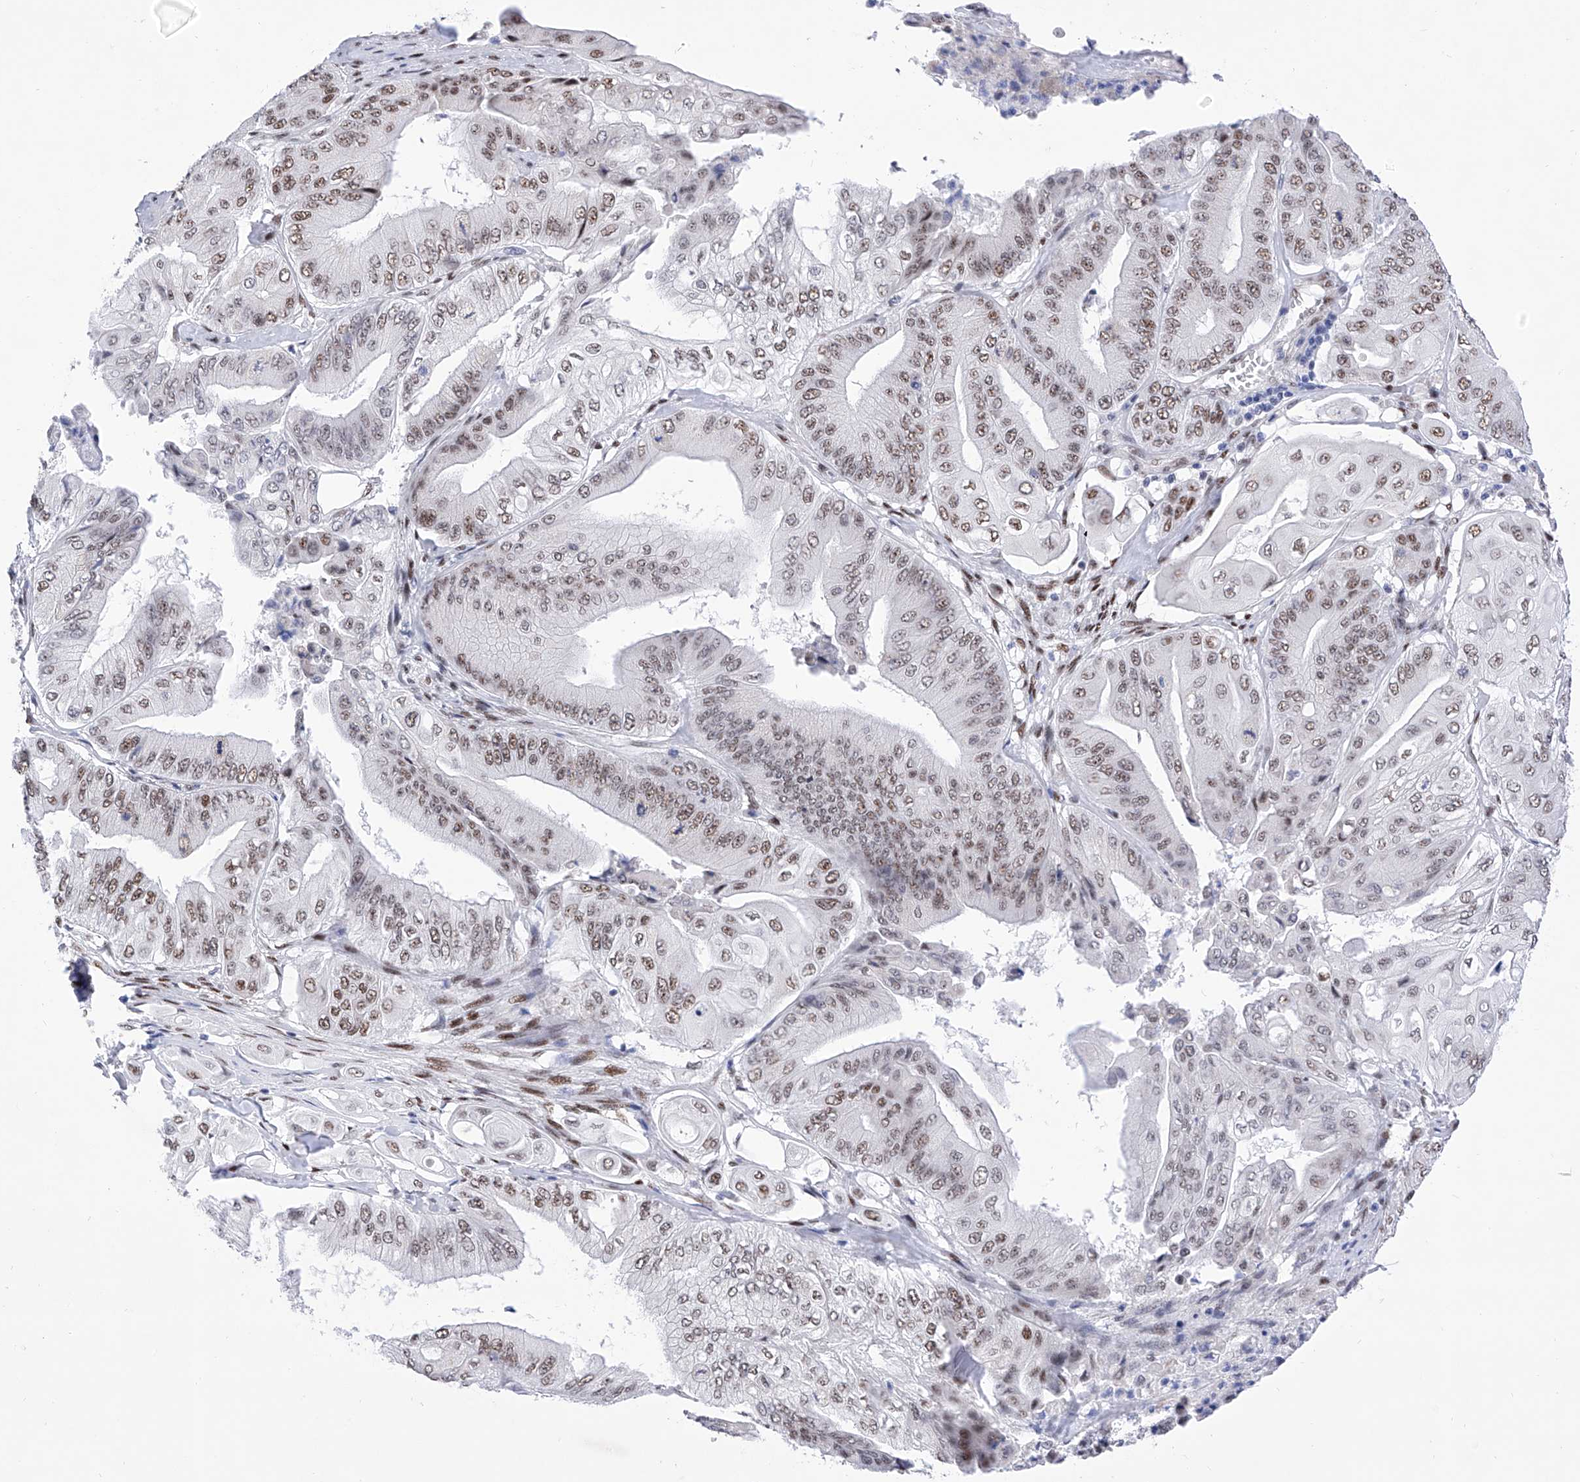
{"staining": {"intensity": "moderate", "quantity": ">75%", "location": "nuclear"}, "tissue": "pancreatic cancer", "cell_type": "Tumor cells", "image_type": "cancer", "snomed": [{"axis": "morphology", "description": "Adenocarcinoma, NOS"}, {"axis": "topography", "description": "Pancreas"}], "caption": "A high-resolution micrograph shows immunohistochemistry (IHC) staining of pancreatic cancer, which exhibits moderate nuclear expression in about >75% of tumor cells.", "gene": "ATN1", "patient": {"sex": "female", "age": 77}}